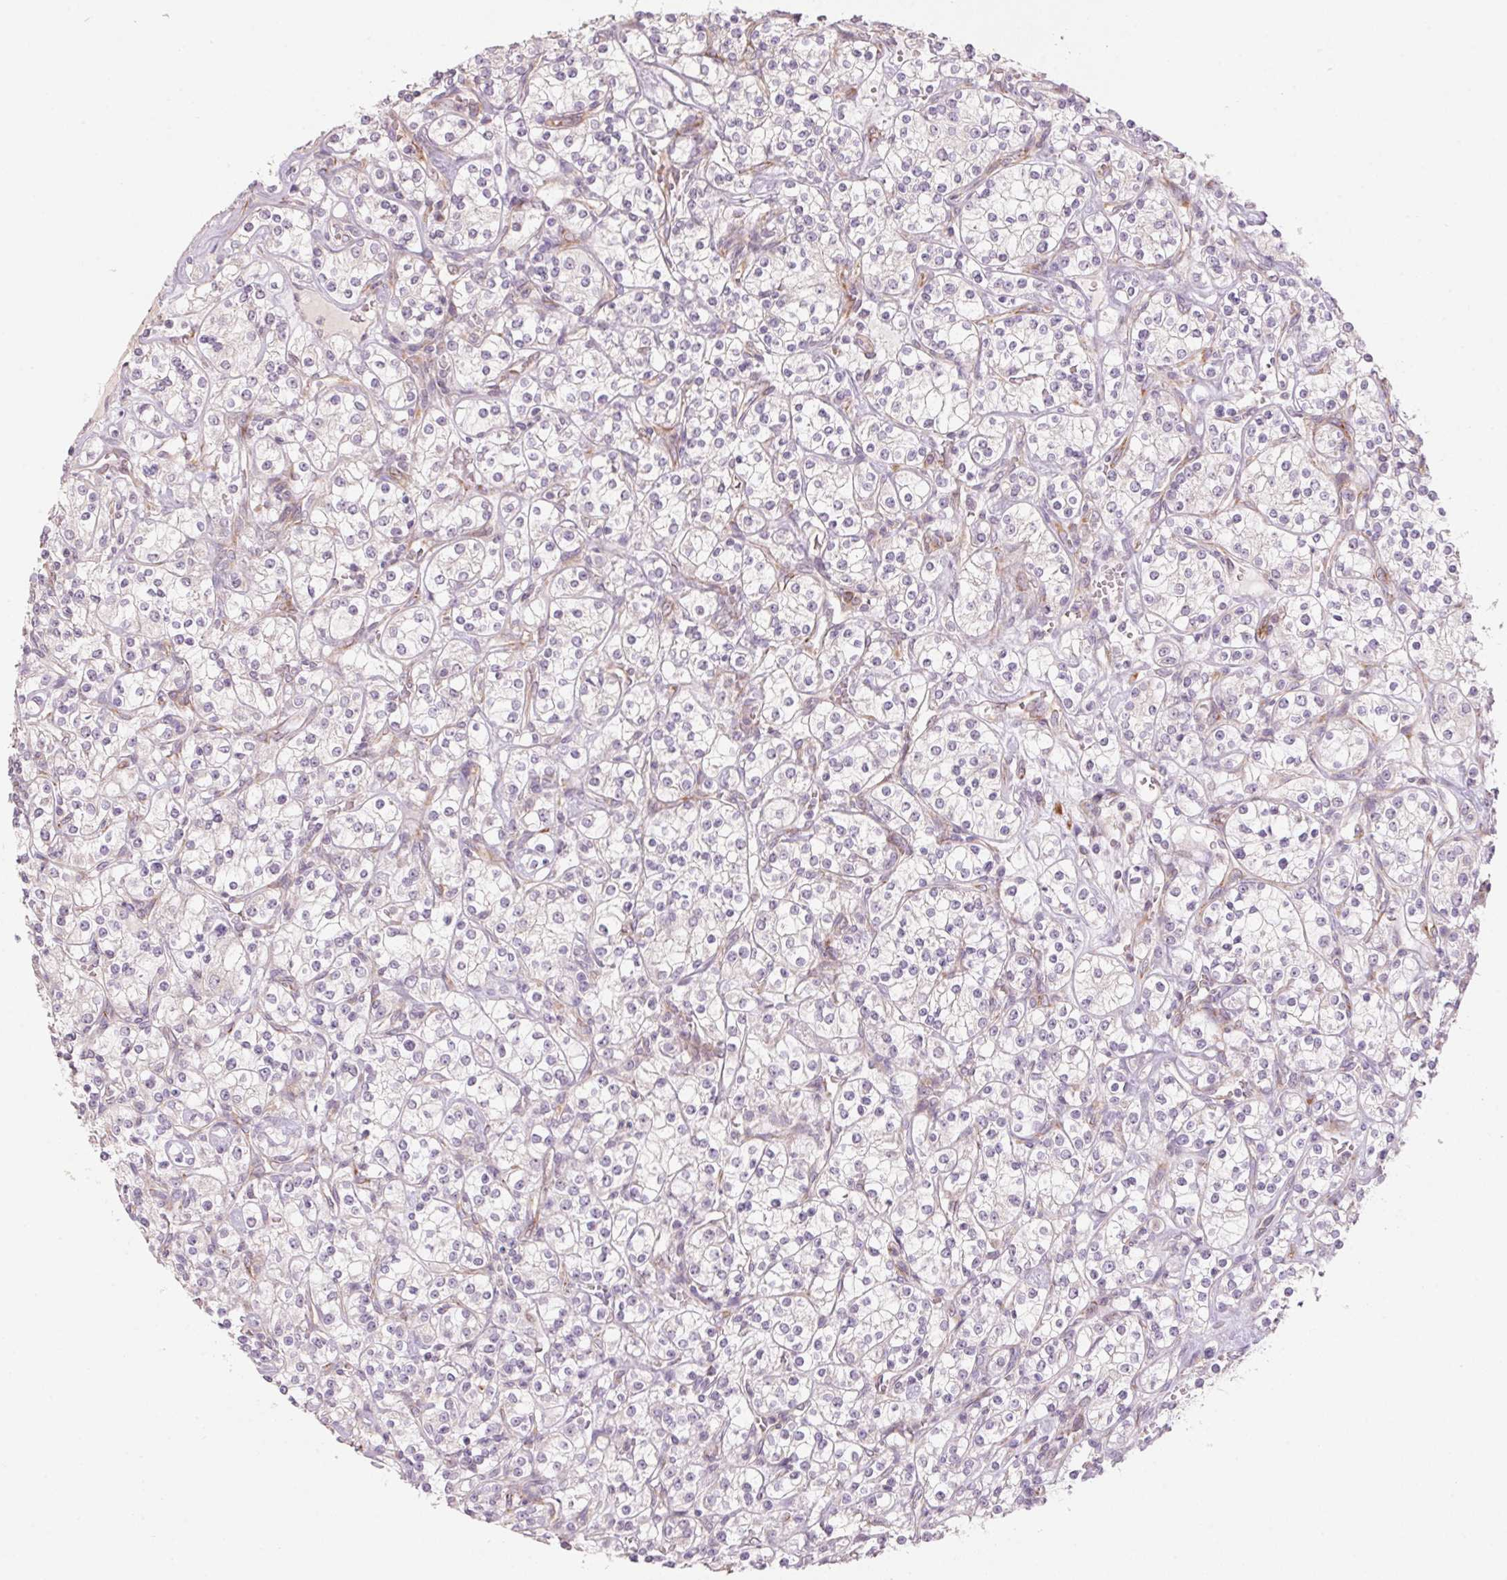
{"staining": {"intensity": "negative", "quantity": "none", "location": "none"}, "tissue": "renal cancer", "cell_type": "Tumor cells", "image_type": "cancer", "snomed": [{"axis": "morphology", "description": "Adenocarcinoma, NOS"}, {"axis": "topography", "description": "Kidney"}], "caption": "Tumor cells show no significant staining in renal cancer.", "gene": "BLOC1S2", "patient": {"sex": "male", "age": 77}}